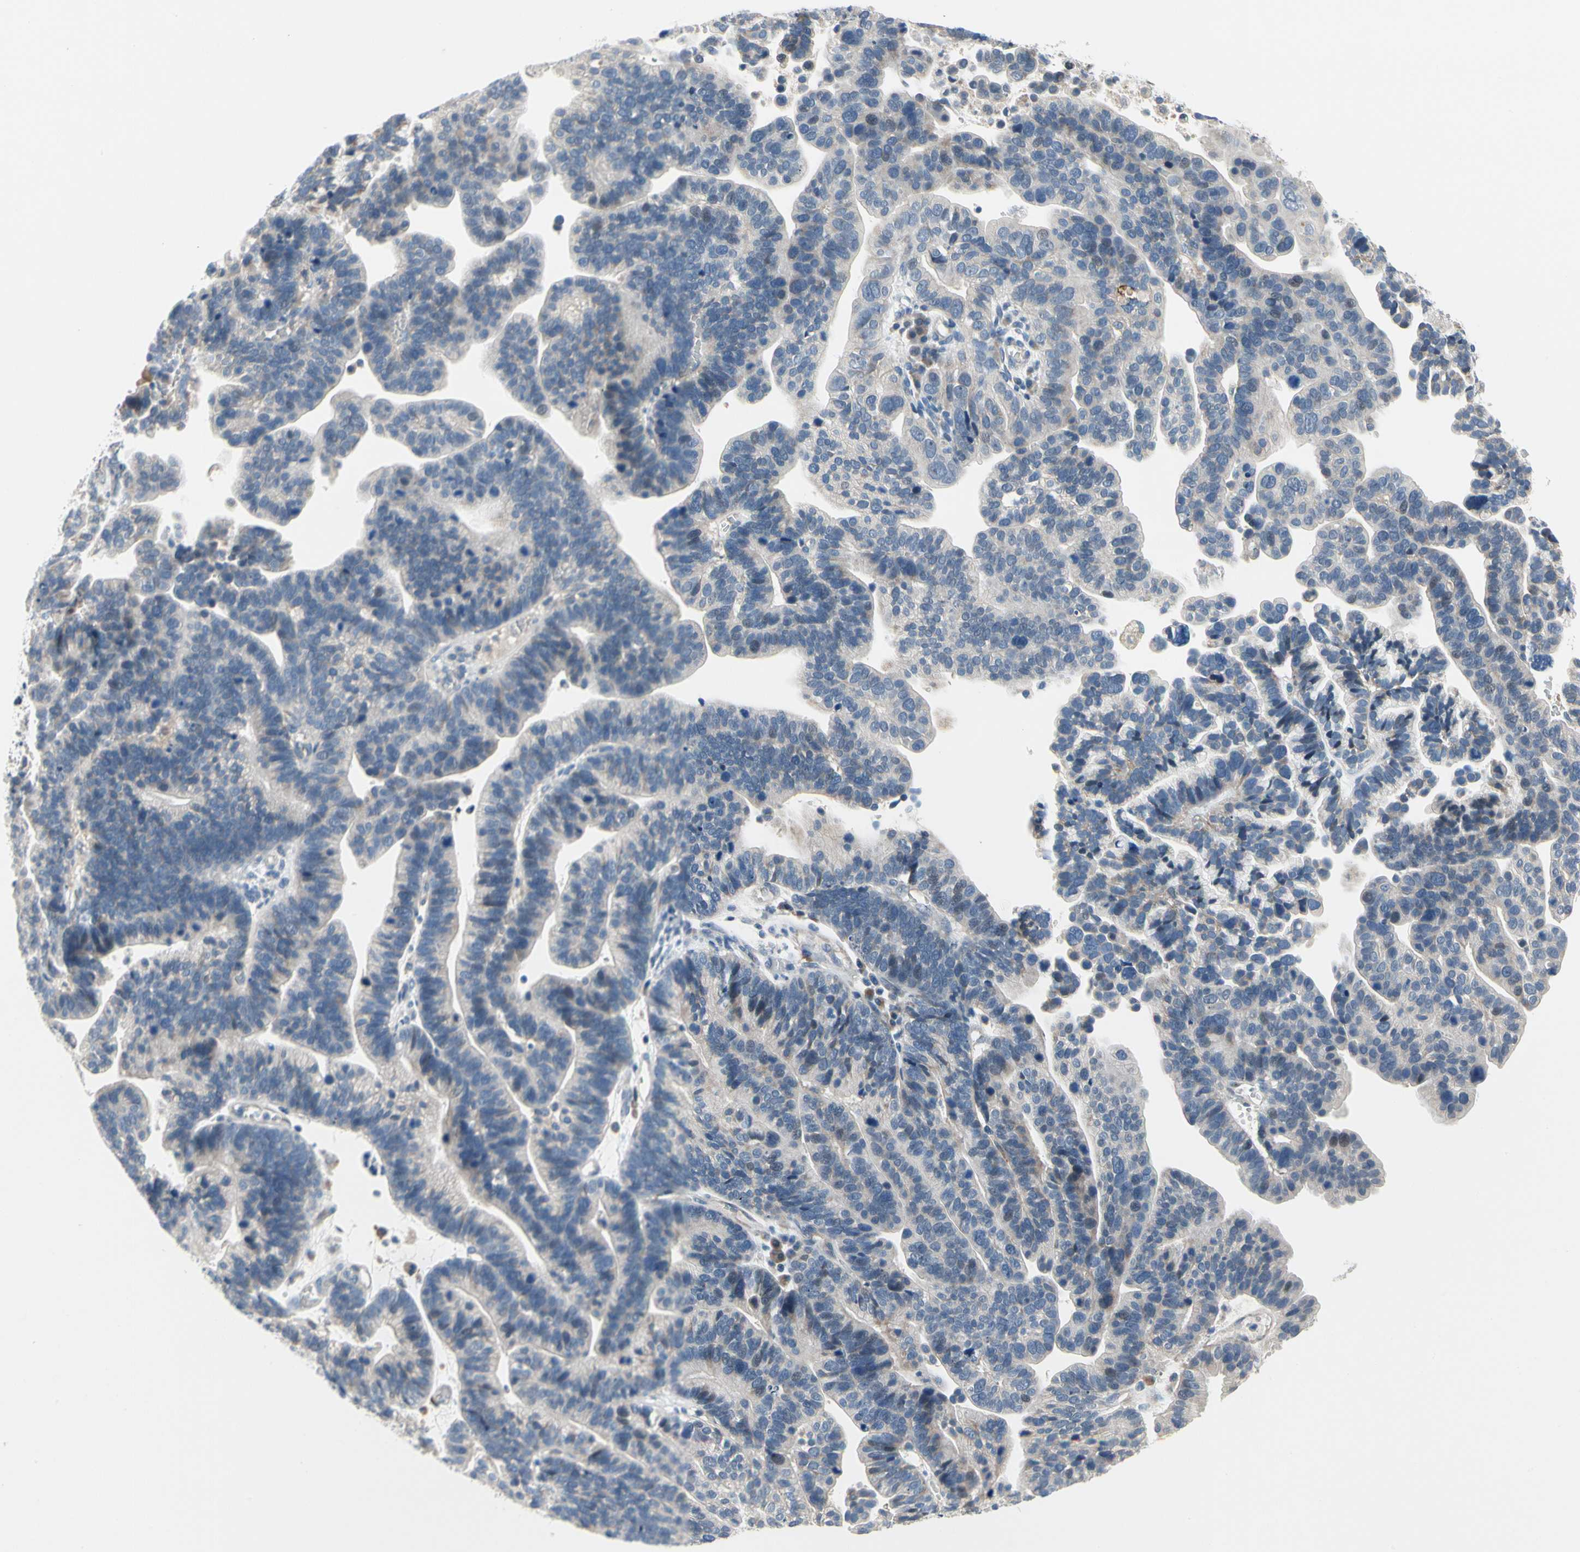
{"staining": {"intensity": "negative", "quantity": "none", "location": "none"}, "tissue": "ovarian cancer", "cell_type": "Tumor cells", "image_type": "cancer", "snomed": [{"axis": "morphology", "description": "Cystadenocarcinoma, serous, NOS"}, {"axis": "topography", "description": "Ovary"}], "caption": "A high-resolution histopathology image shows immunohistochemistry (IHC) staining of ovarian cancer (serous cystadenocarcinoma), which shows no significant positivity in tumor cells.", "gene": "NFASC", "patient": {"sex": "female", "age": 56}}